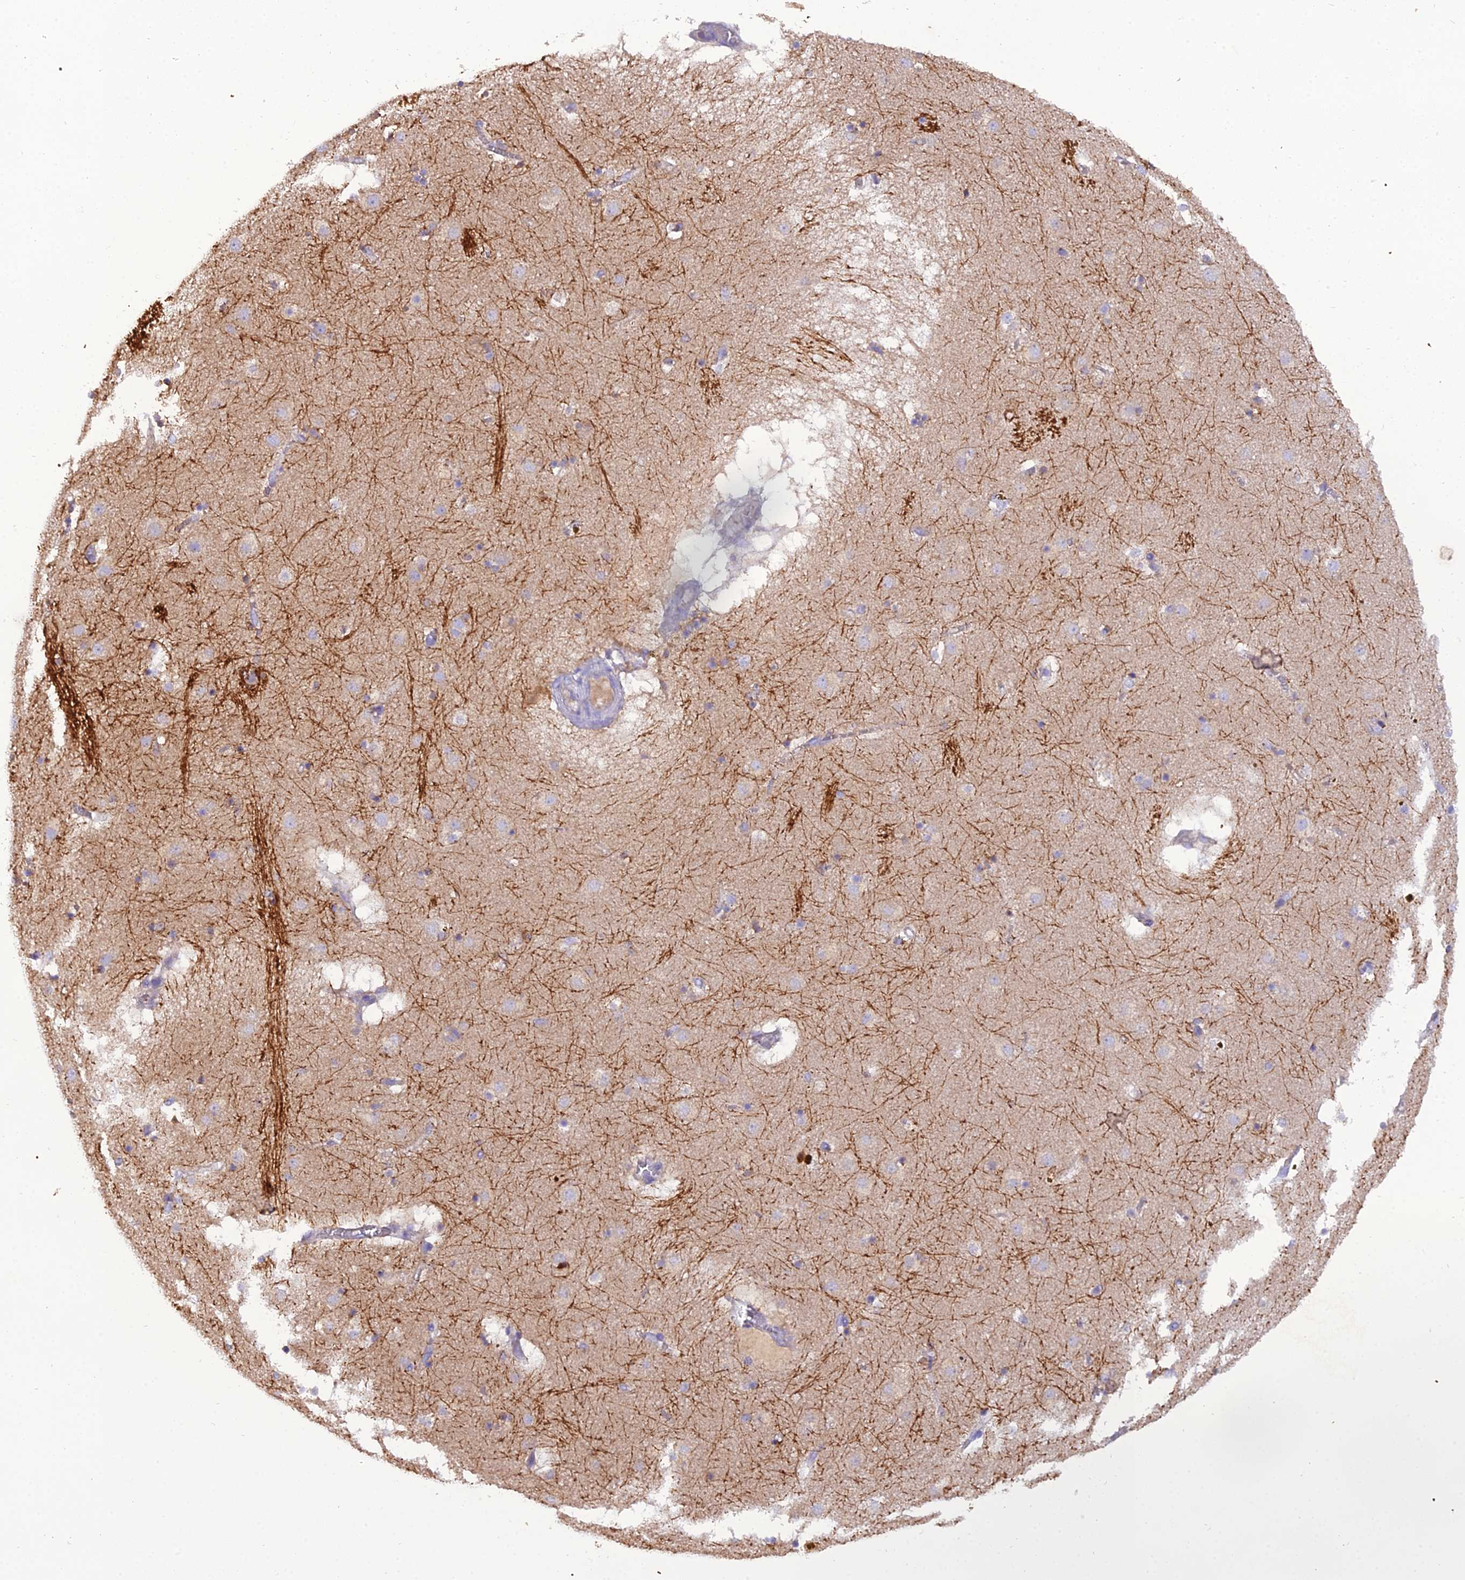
{"staining": {"intensity": "moderate", "quantity": "25%-75%", "location": "cytoplasmic/membranous"}, "tissue": "caudate", "cell_type": "Glial cells", "image_type": "normal", "snomed": [{"axis": "morphology", "description": "Normal tissue, NOS"}, {"axis": "topography", "description": "Lateral ventricle wall"}], "caption": "IHC photomicrograph of normal caudate stained for a protein (brown), which exhibits medium levels of moderate cytoplasmic/membranous positivity in about 25%-75% of glial cells.", "gene": "GPD1", "patient": {"sex": "male", "age": 70}}